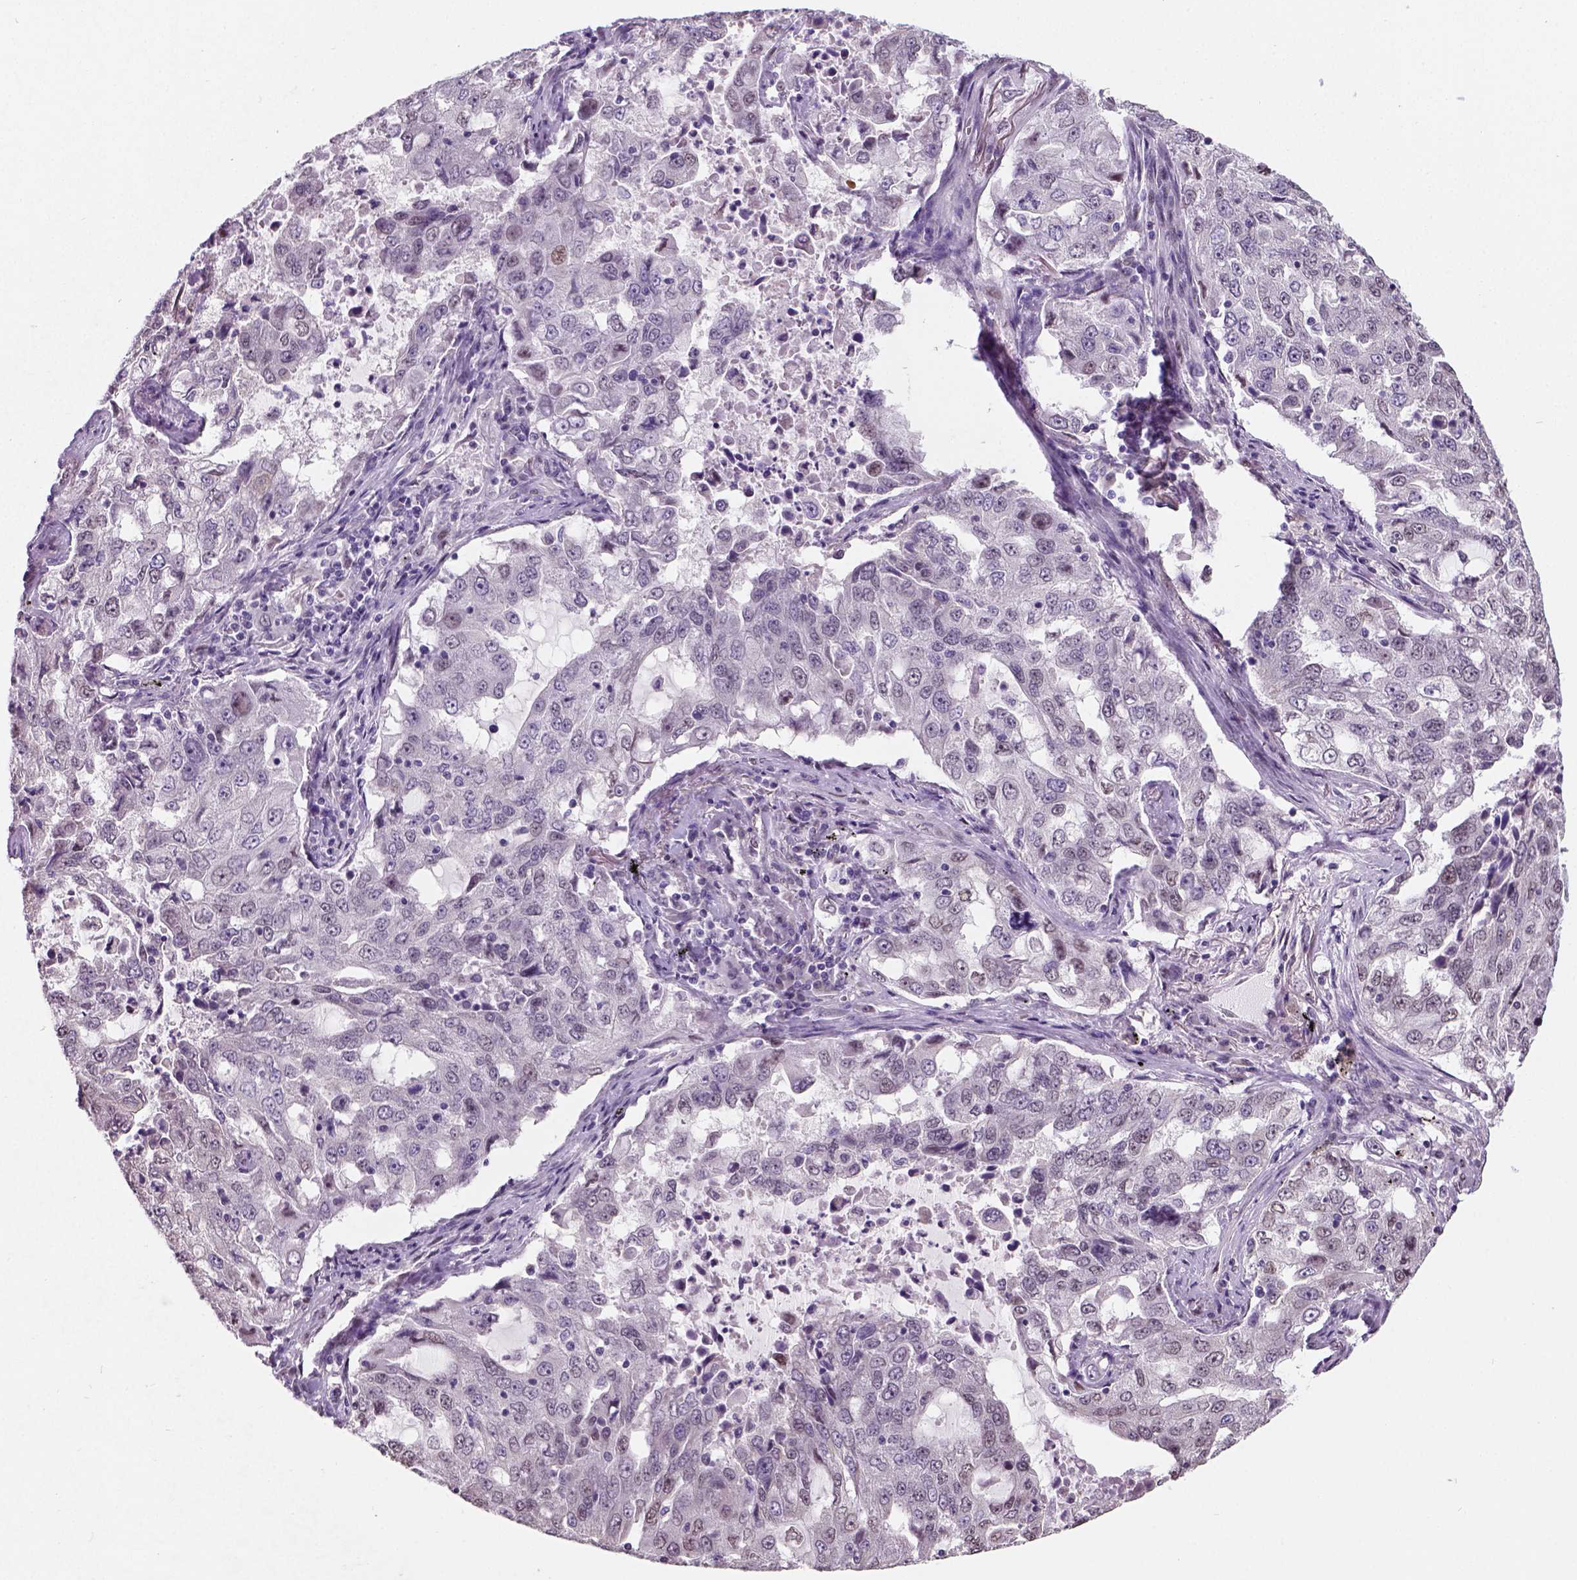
{"staining": {"intensity": "negative", "quantity": "none", "location": "none"}, "tissue": "lung cancer", "cell_type": "Tumor cells", "image_type": "cancer", "snomed": [{"axis": "morphology", "description": "Adenocarcinoma, NOS"}, {"axis": "topography", "description": "Lung"}], "caption": "Immunohistochemical staining of adenocarcinoma (lung) shows no significant staining in tumor cells. (IHC, brightfield microscopy, high magnification).", "gene": "C1orf112", "patient": {"sex": "female", "age": 61}}